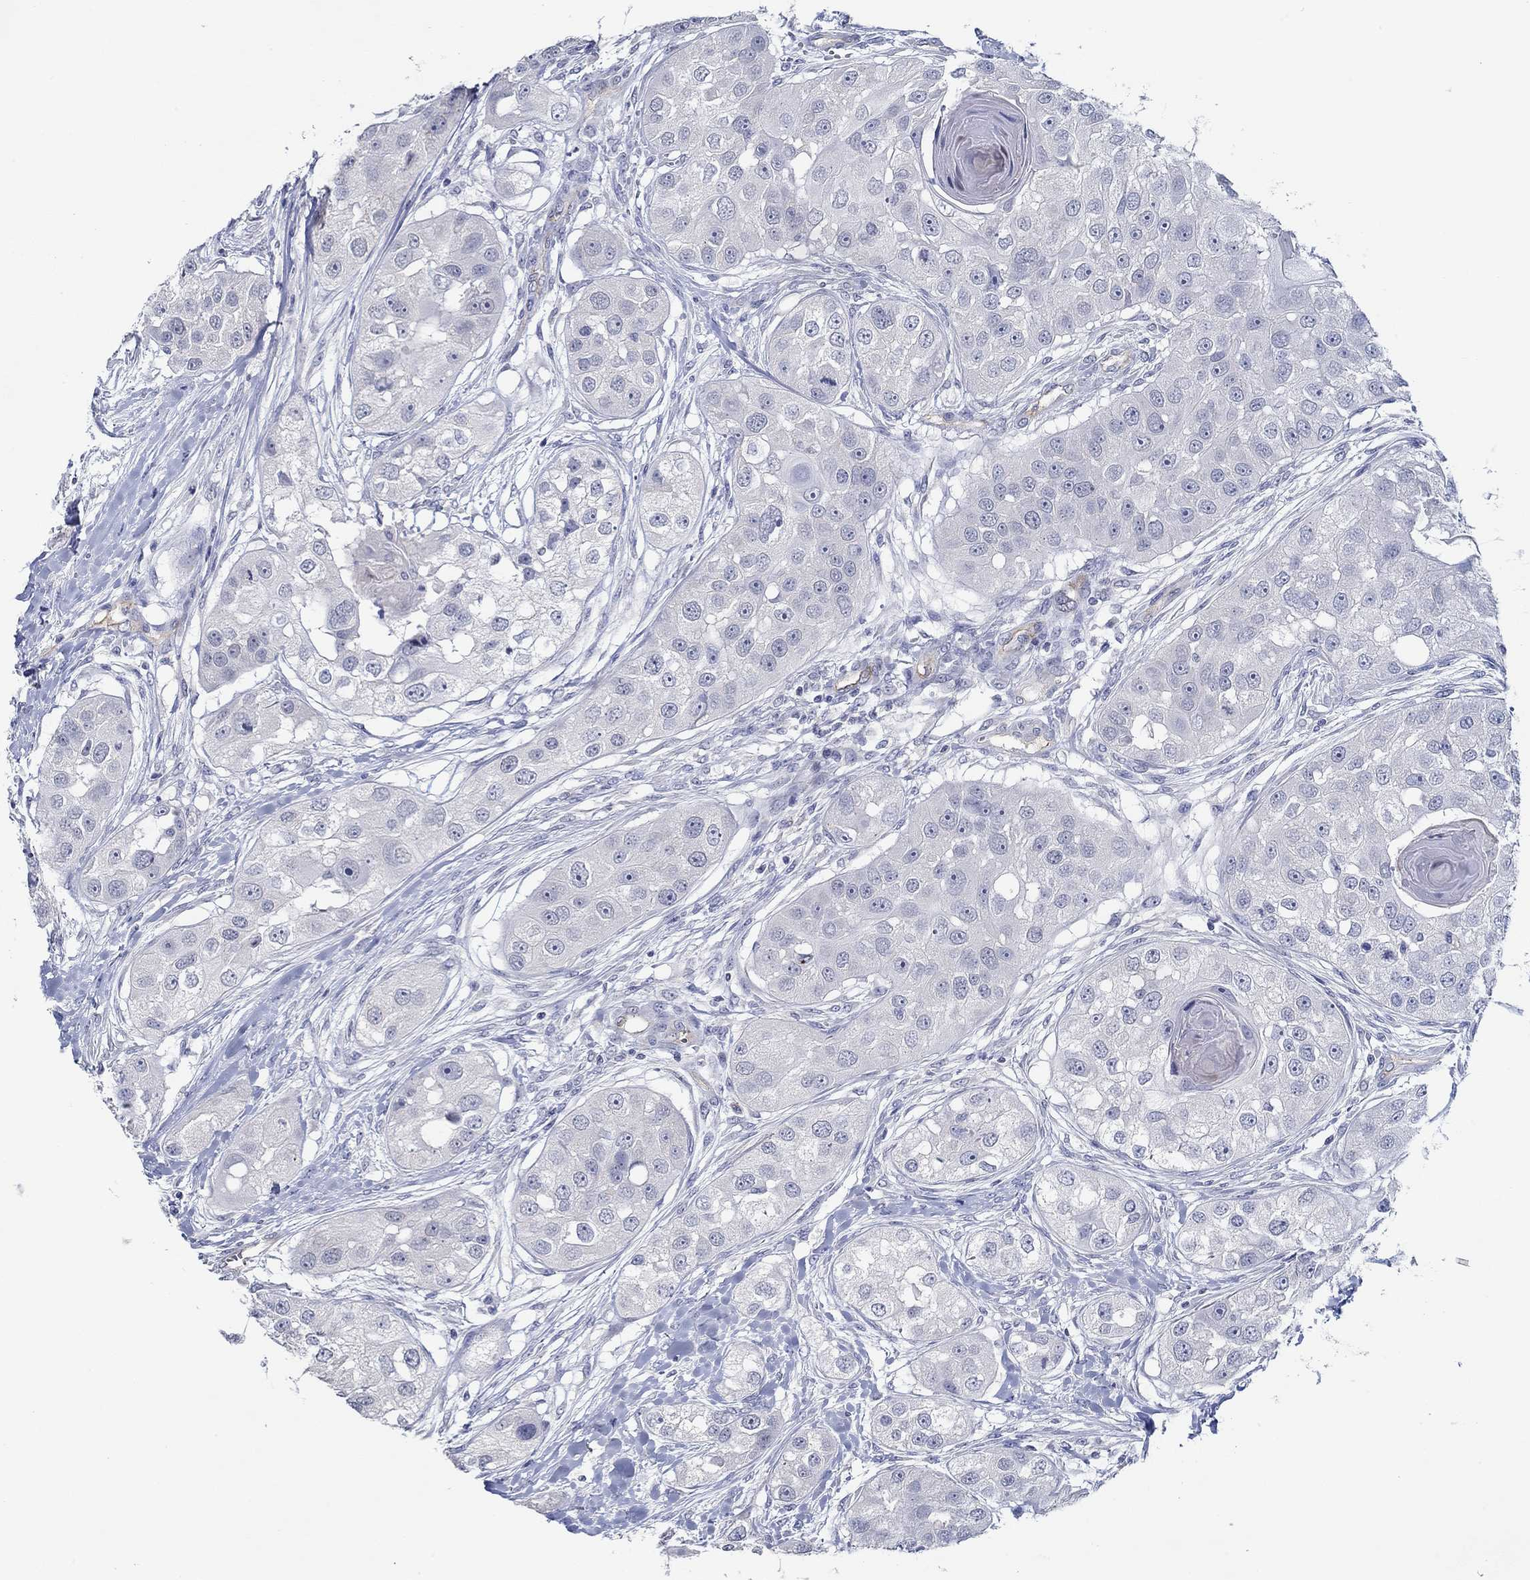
{"staining": {"intensity": "negative", "quantity": "none", "location": "none"}, "tissue": "head and neck cancer", "cell_type": "Tumor cells", "image_type": "cancer", "snomed": [{"axis": "morphology", "description": "Normal tissue, NOS"}, {"axis": "morphology", "description": "Squamous cell carcinoma, NOS"}, {"axis": "topography", "description": "Skeletal muscle"}, {"axis": "topography", "description": "Head-Neck"}], "caption": "Tumor cells show no significant positivity in squamous cell carcinoma (head and neck). The staining was performed using DAB (3,3'-diaminobenzidine) to visualize the protein expression in brown, while the nuclei were stained in blue with hematoxylin (Magnification: 20x).", "gene": "GJA5", "patient": {"sex": "male", "age": 51}}